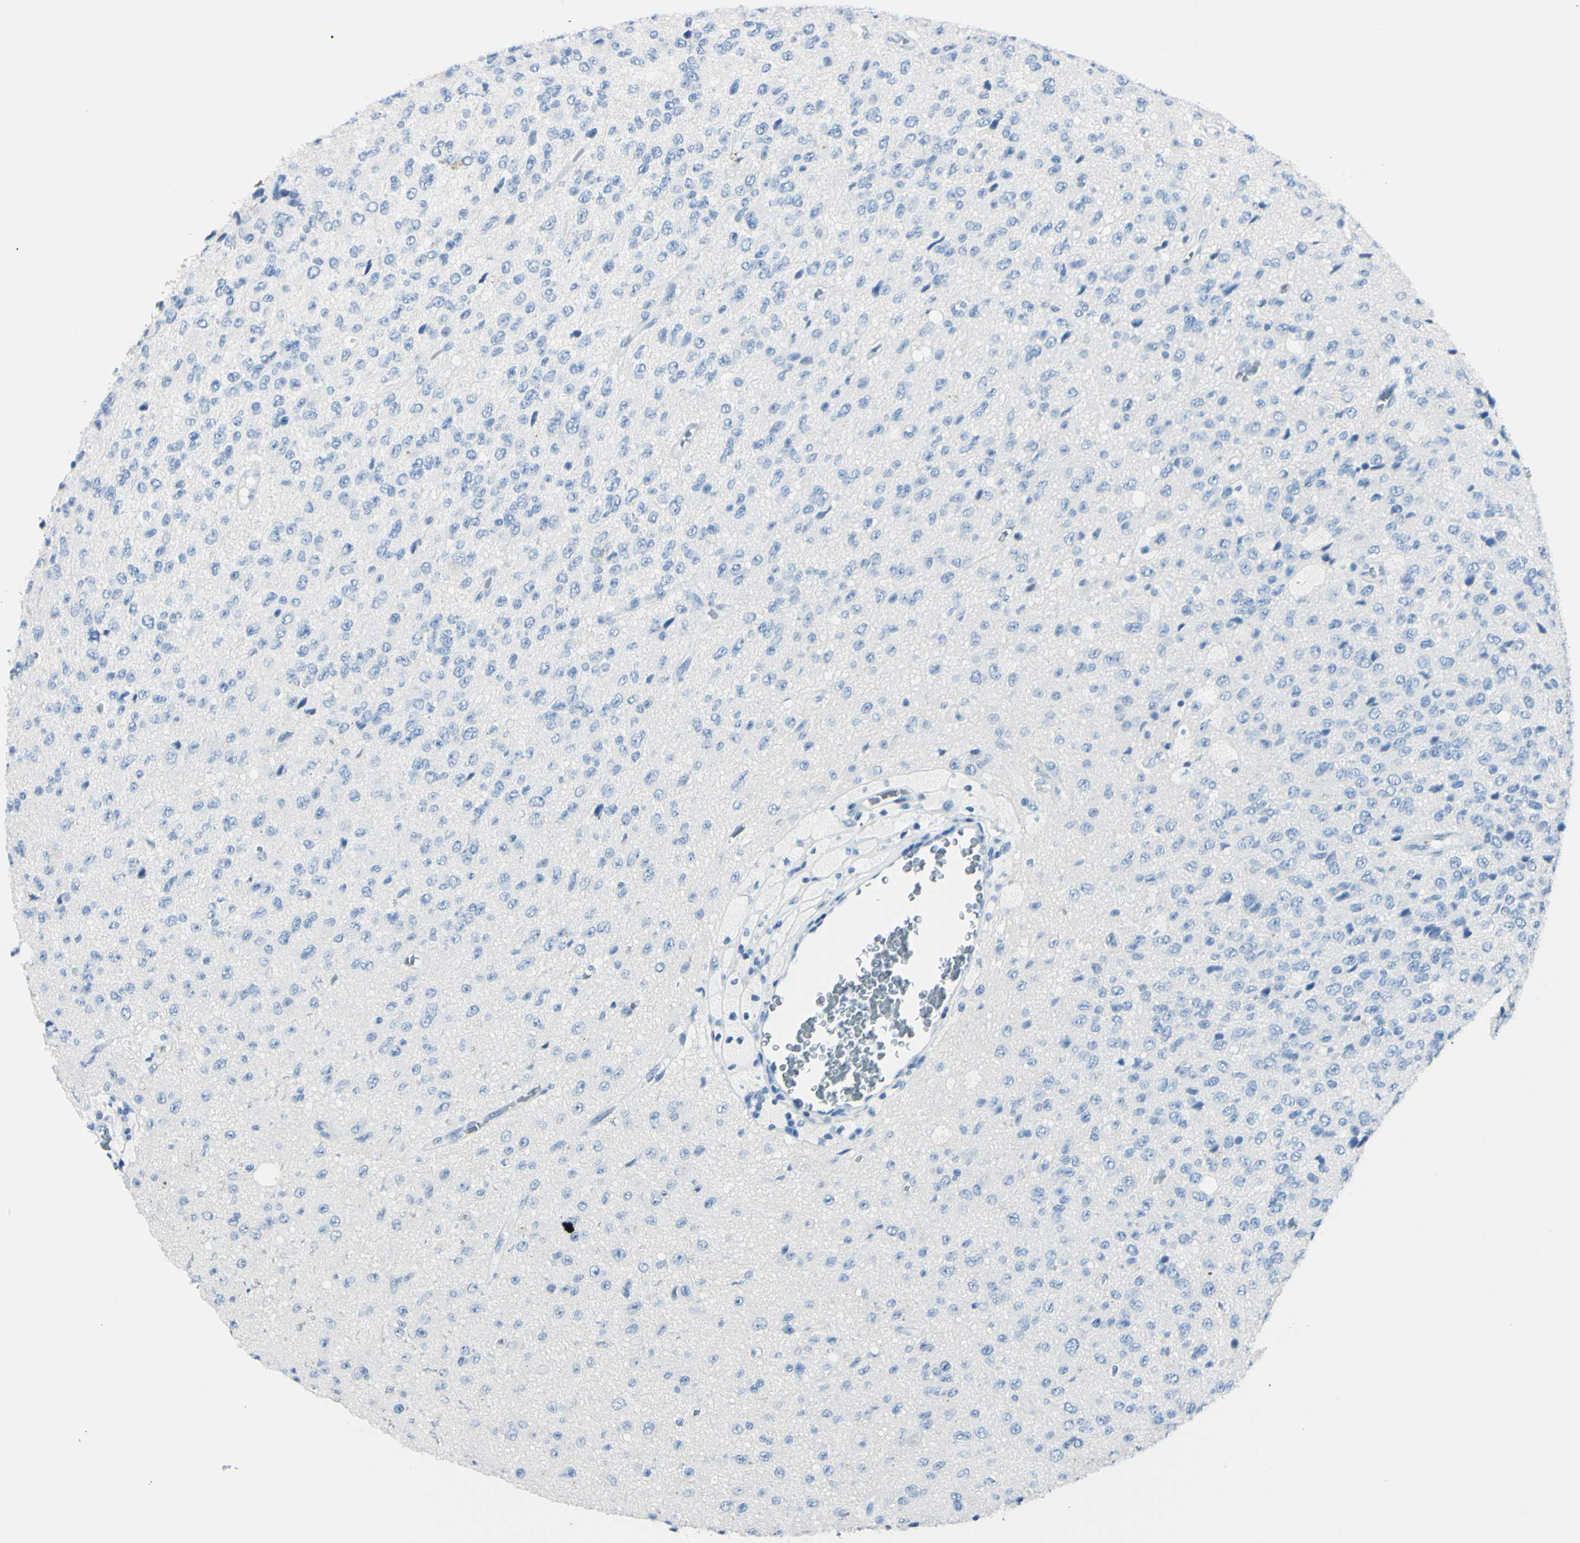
{"staining": {"intensity": "negative", "quantity": "none", "location": "none"}, "tissue": "glioma", "cell_type": "Tumor cells", "image_type": "cancer", "snomed": [{"axis": "morphology", "description": "Glioma, malignant, High grade"}, {"axis": "topography", "description": "pancreas cauda"}], "caption": "Histopathology image shows no protein staining in tumor cells of malignant high-grade glioma tissue.", "gene": "FOLH1", "patient": {"sex": "male", "age": 60}}